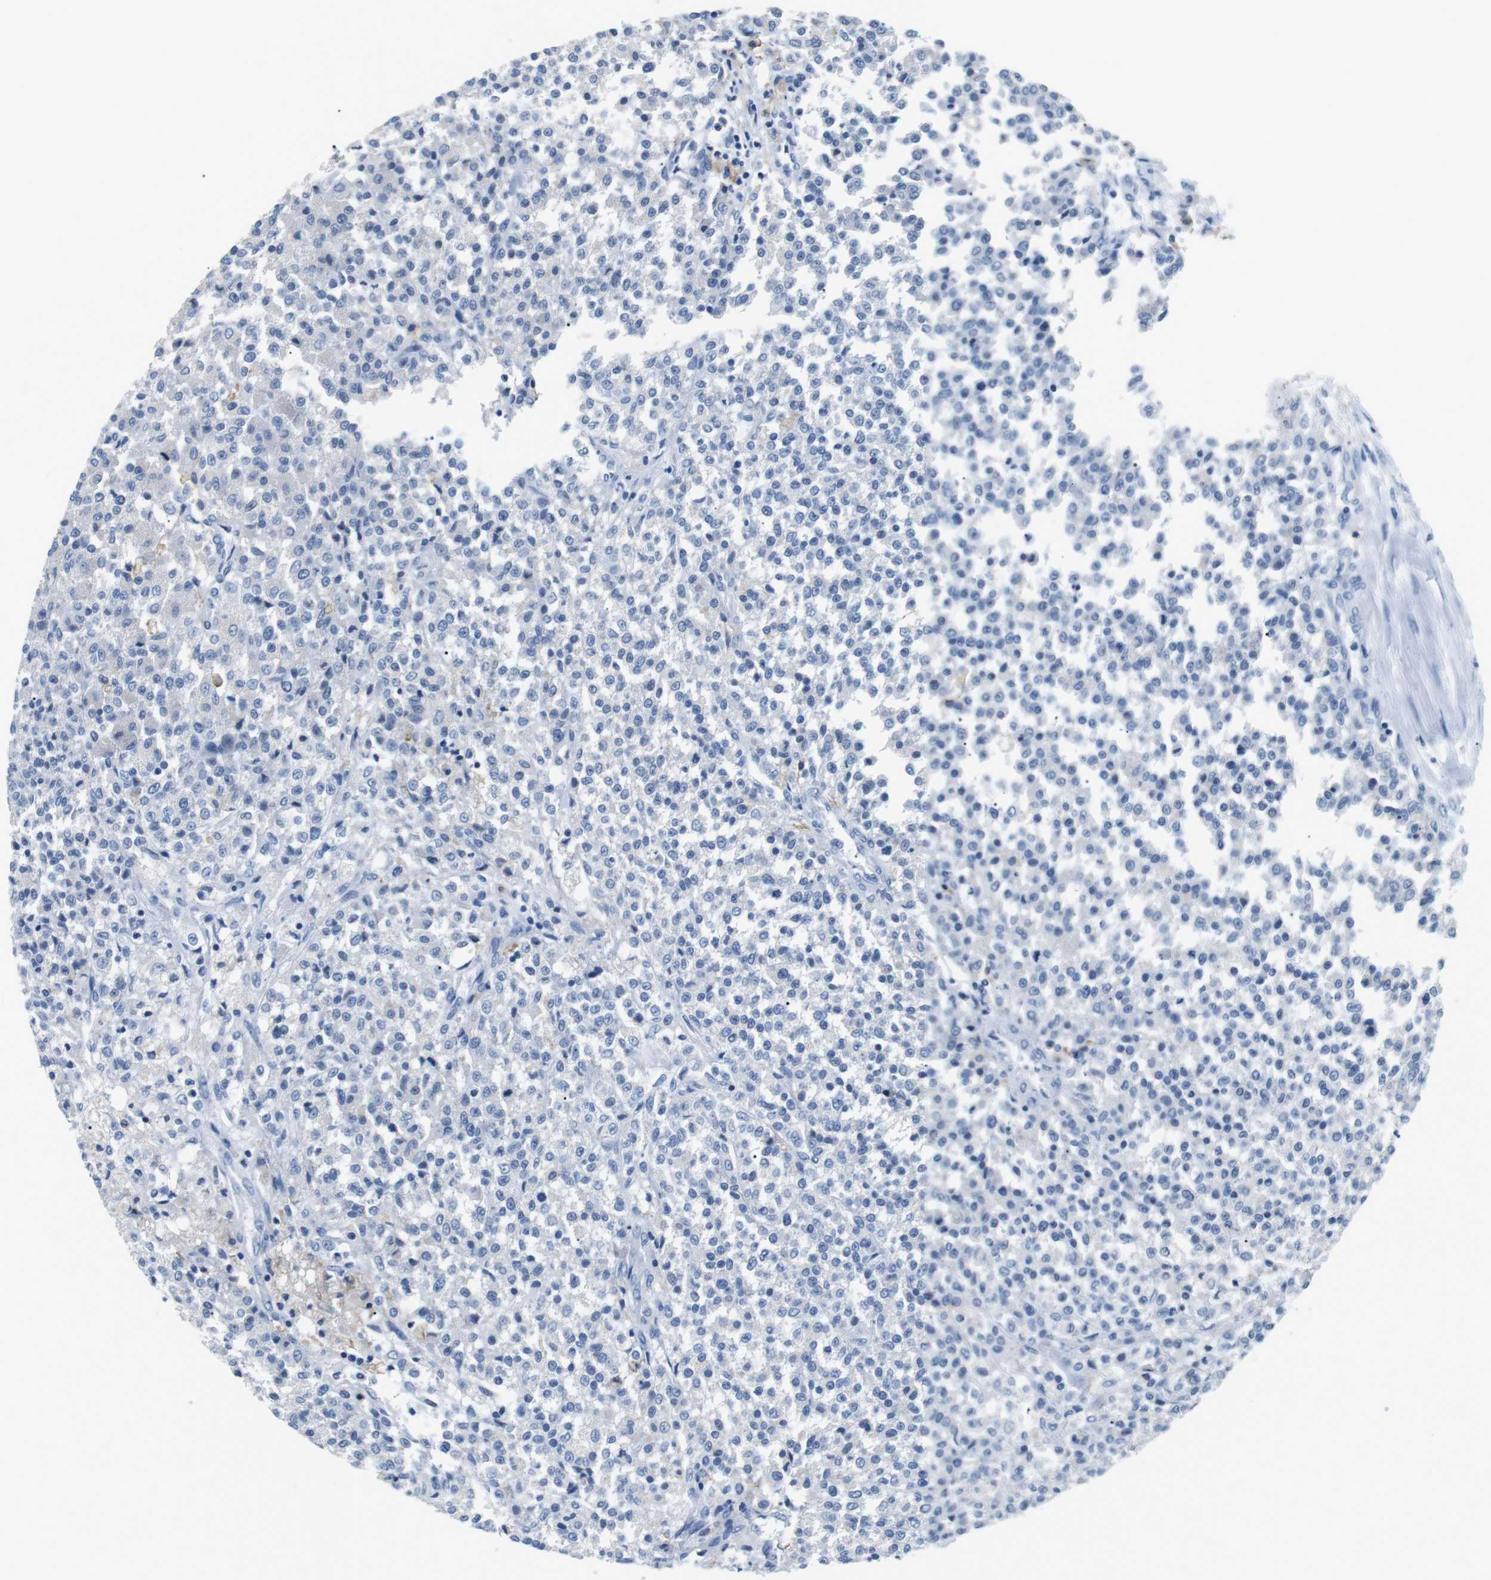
{"staining": {"intensity": "negative", "quantity": "none", "location": "none"}, "tissue": "testis cancer", "cell_type": "Tumor cells", "image_type": "cancer", "snomed": [{"axis": "morphology", "description": "Seminoma, NOS"}, {"axis": "topography", "description": "Testis"}], "caption": "Immunohistochemistry micrograph of testis cancer stained for a protein (brown), which reveals no expression in tumor cells.", "gene": "FCGRT", "patient": {"sex": "male", "age": 59}}